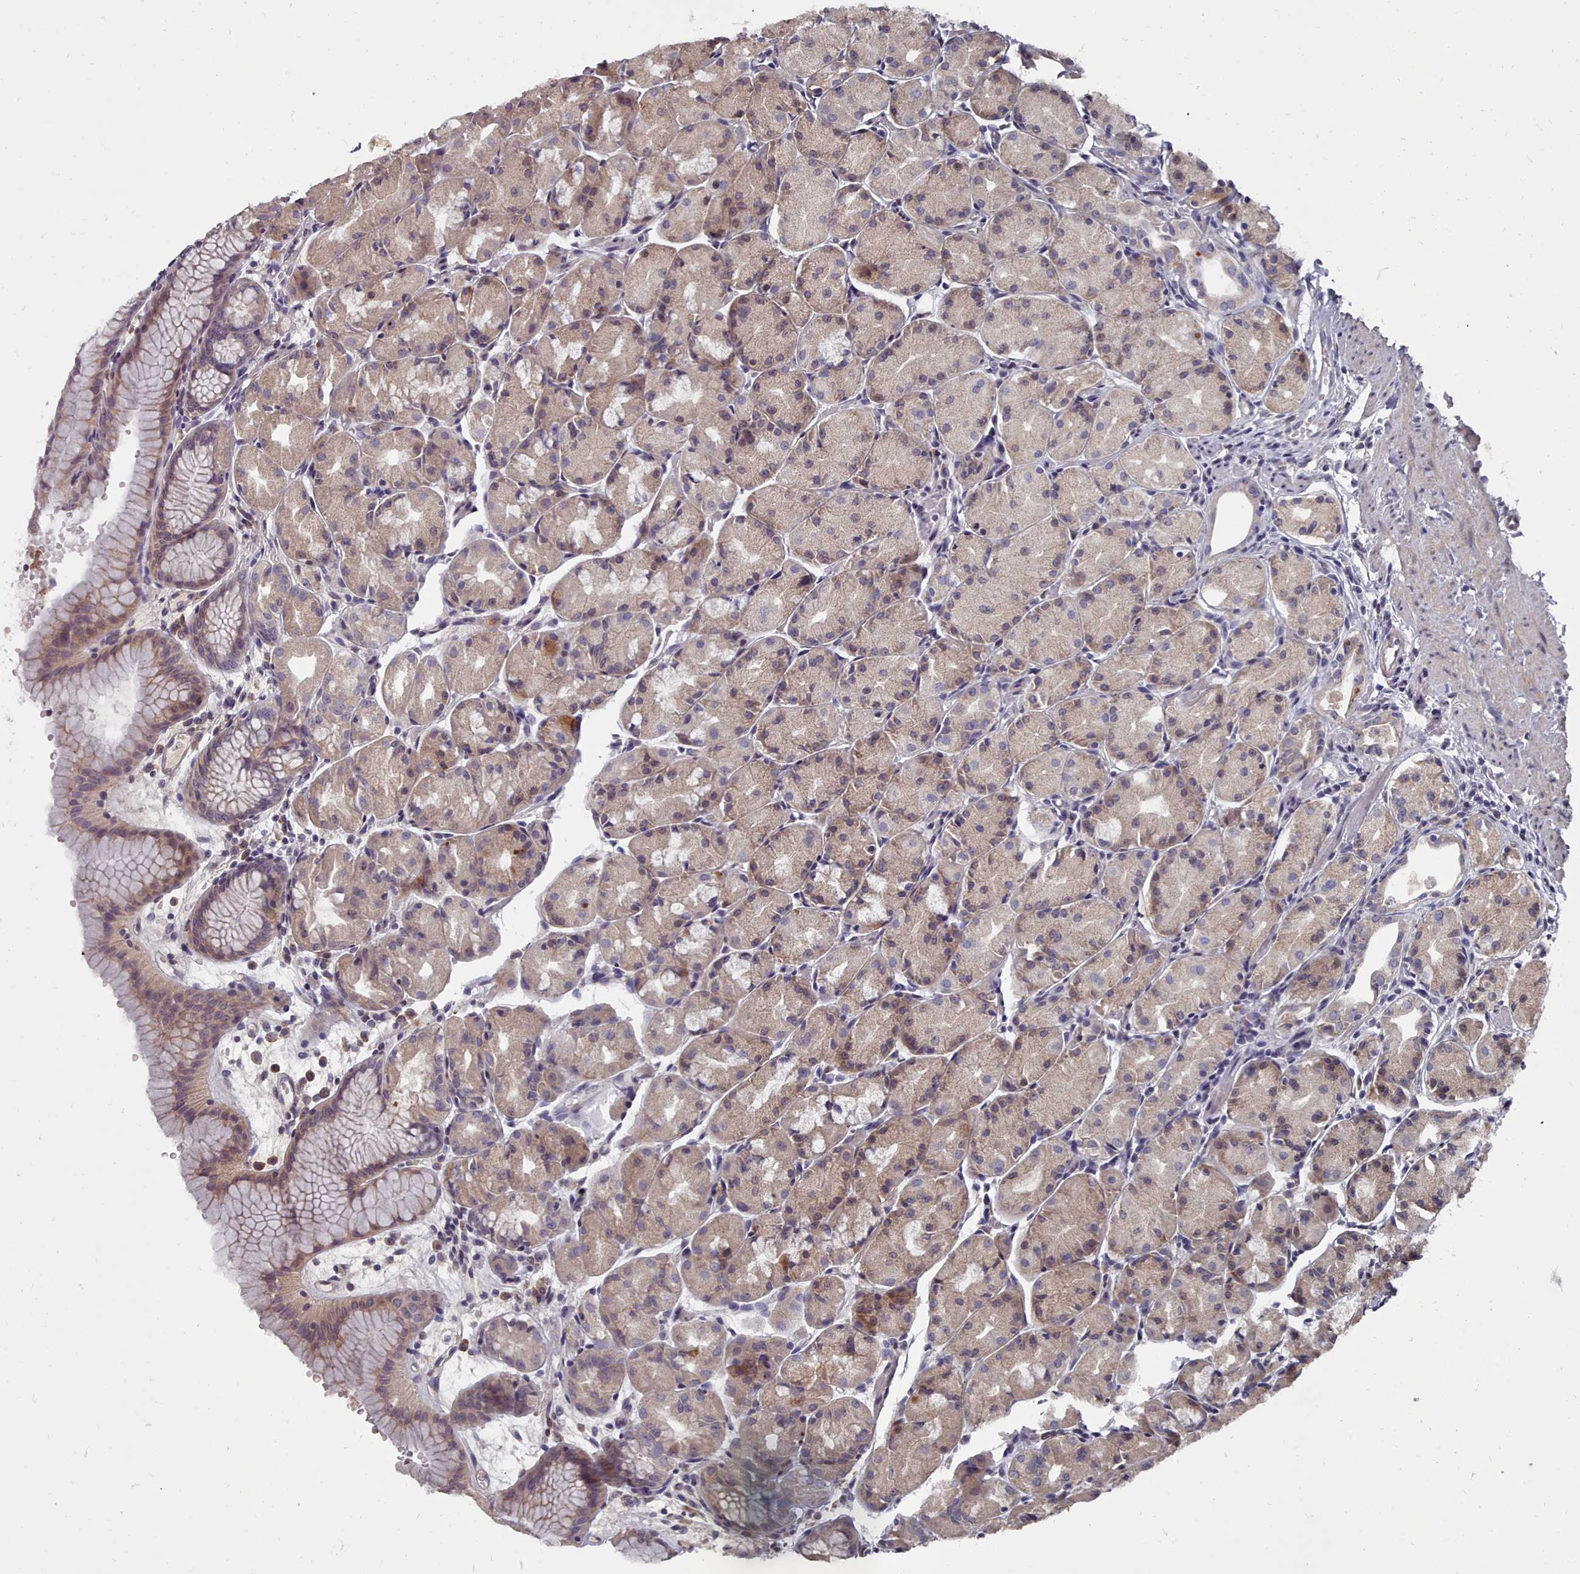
{"staining": {"intensity": "weak", "quantity": "25%-75%", "location": "cytoplasmic/membranous"}, "tissue": "stomach", "cell_type": "Glandular cells", "image_type": "normal", "snomed": [{"axis": "morphology", "description": "Normal tissue, NOS"}, {"axis": "topography", "description": "Stomach, upper"}], "caption": "Immunohistochemistry (IHC) micrograph of benign stomach stained for a protein (brown), which exhibits low levels of weak cytoplasmic/membranous staining in about 25%-75% of glandular cells.", "gene": "ACKR3", "patient": {"sex": "male", "age": 47}}